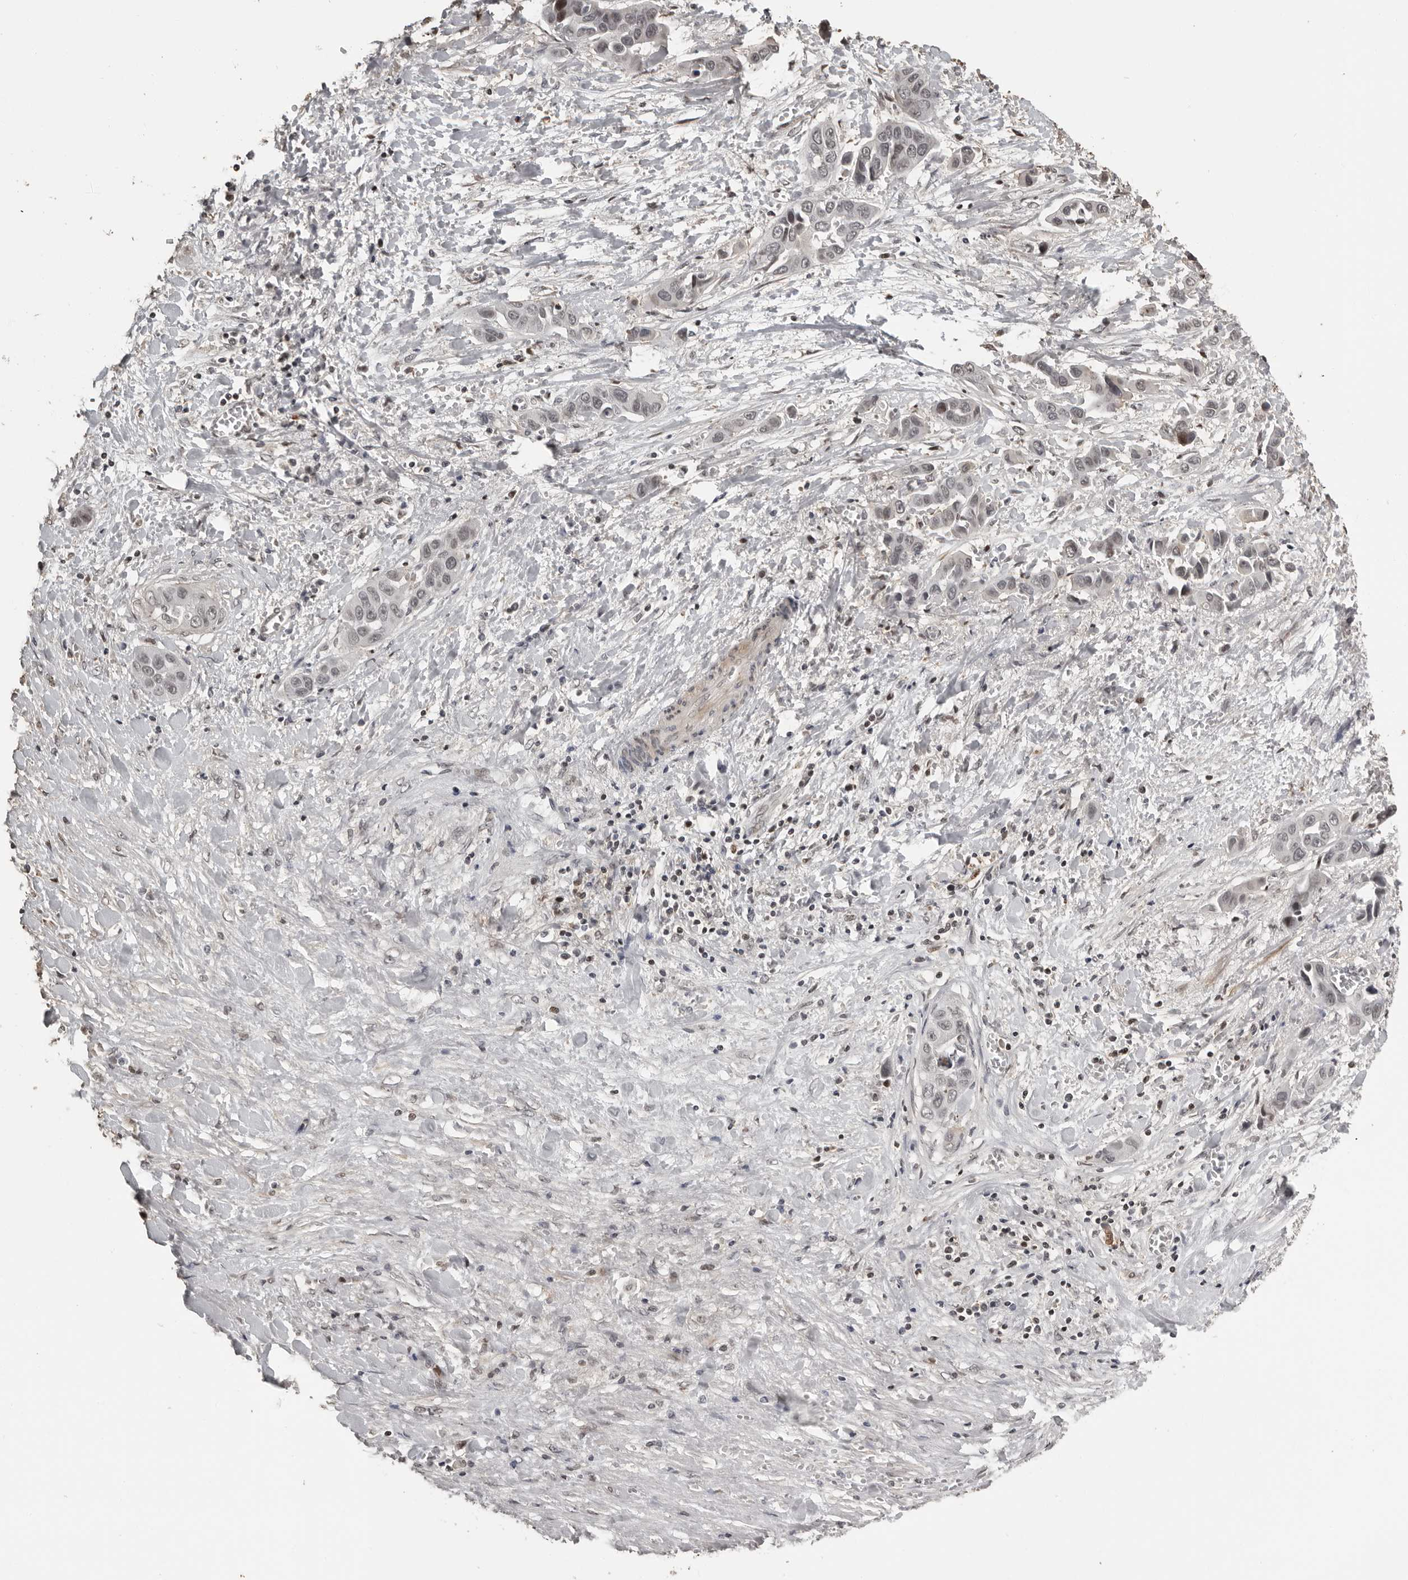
{"staining": {"intensity": "weak", "quantity": "<25%", "location": "nuclear"}, "tissue": "liver cancer", "cell_type": "Tumor cells", "image_type": "cancer", "snomed": [{"axis": "morphology", "description": "Cholangiocarcinoma"}, {"axis": "topography", "description": "Liver"}], "caption": "An IHC image of cholangiocarcinoma (liver) is shown. There is no staining in tumor cells of cholangiocarcinoma (liver).", "gene": "ORC1", "patient": {"sex": "female", "age": 52}}